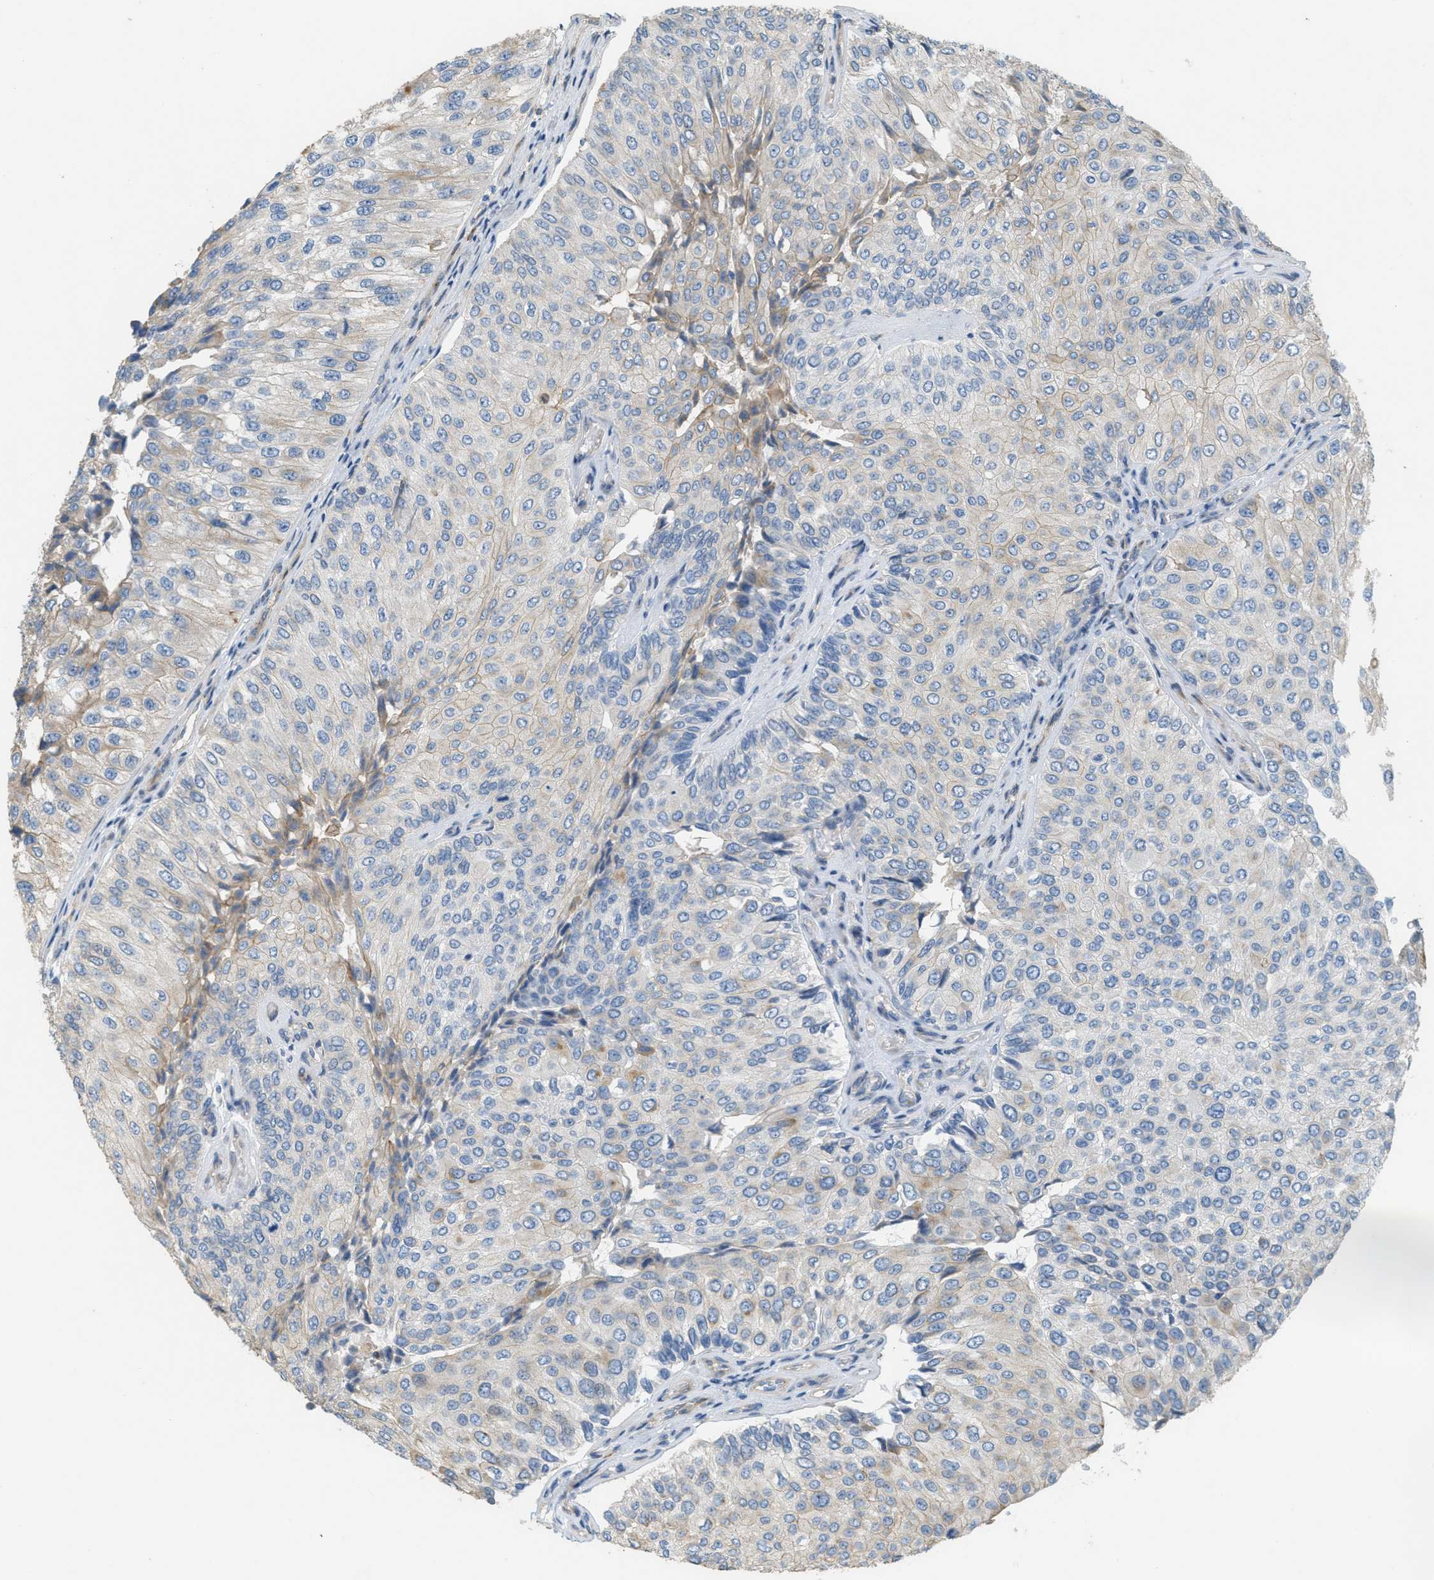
{"staining": {"intensity": "weak", "quantity": "<25%", "location": "cytoplasmic/membranous"}, "tissue": "urothelial cancer", "cell_type": "Tumor cells", "image_type": "cancer", "snomed": [{"axis": "morphology", "description": "Urothelial carcinoma, High grade"}, {"axis": "topography", "description": "Kidney"}, {"axis": "topography", "description": "Urinary bladder"}], "caption": "This photomicrograph is of urothelial carcinoma (high-grade) stained with immunohistochemistry (IHC) to label a protein in brown with the nuclei are counter-stained blue. There is no positivity in tumor cells.", "gene": "ADCY5", "patient": {"sex": "male", "age": 77}}